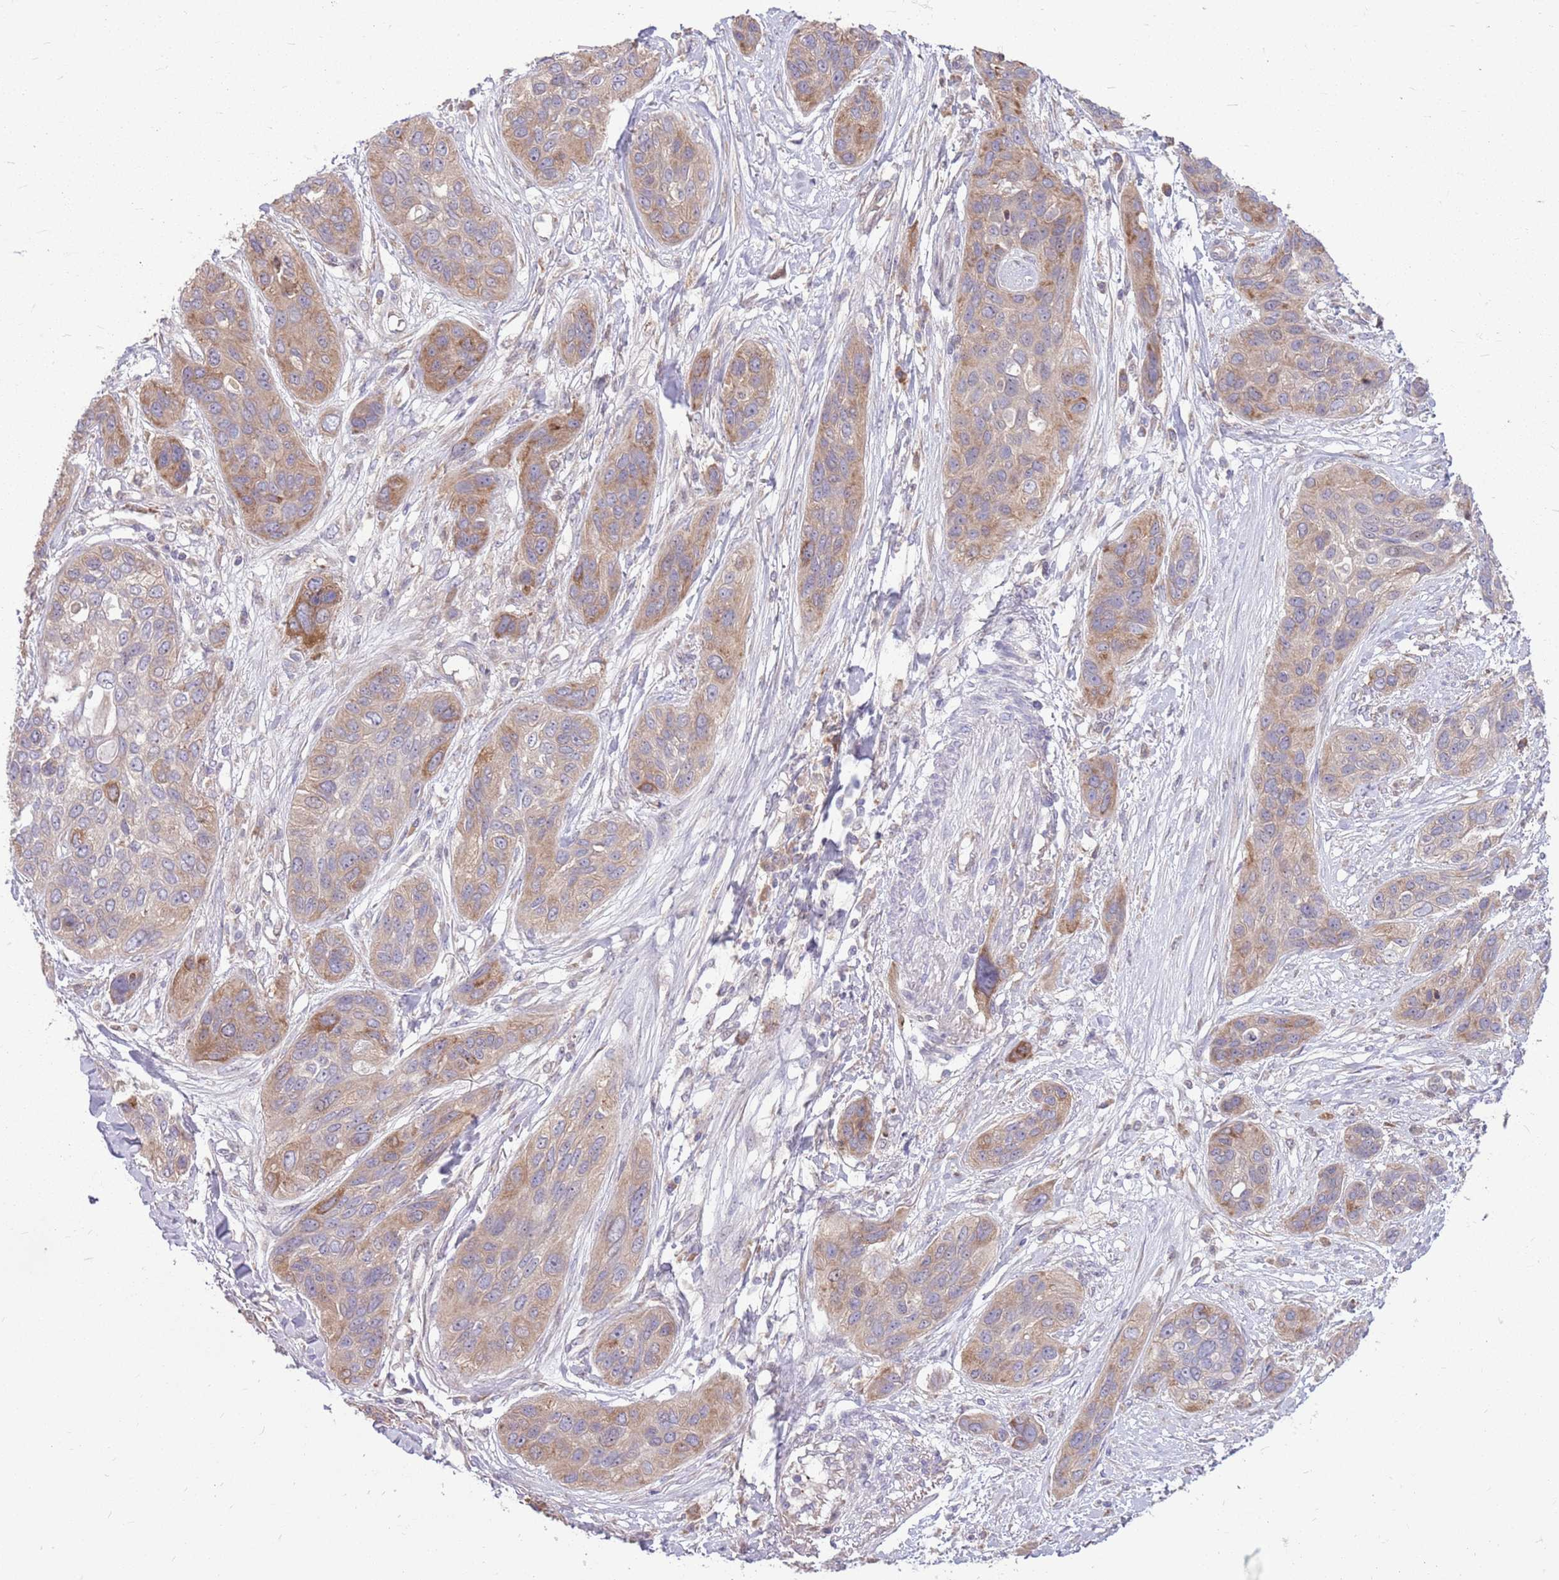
{"staining": {"intensity": "moderate", "quantity": "25%-75%", "location": "cytoplasmic/membranous"}, "tissue": "lung cancer", "cell_type": "Tumor cells", "image_type": "cancer", "snomed": [{"axis": "morphology", "description": "Squamous cell carcinoma, NOS"}, {"axis": "topography", "description": "Lung"}], "caption": "Human lung squamous cell carcinoma stained with a brown dye shows moderate cytoplasmic/membranous positive positivity in approximately 25%-75% of tumor cells.", "gene": "PPP1R27", "patient": {"sex": "female", "age": 70}}